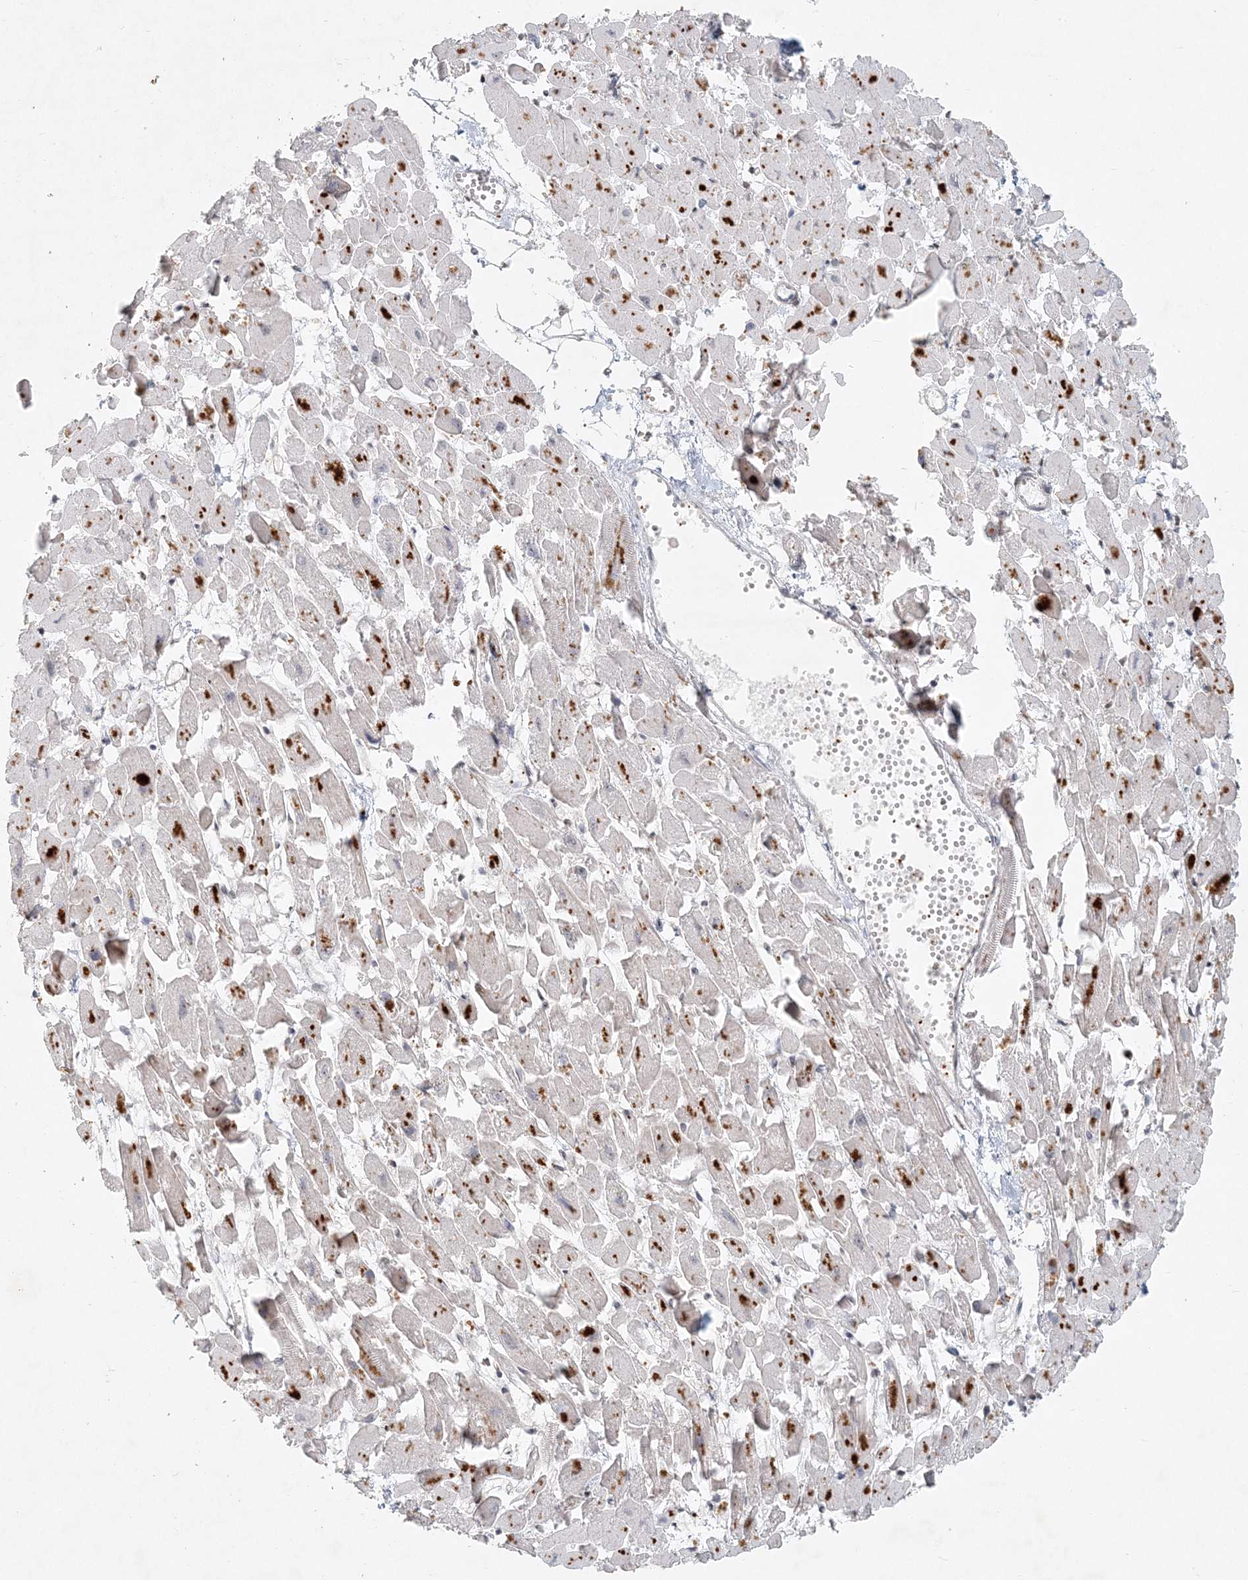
{"staining": {"intensity": "weak", "quantity": "<25%", "location": "nuclear"}, "tissue": "heart muscle", "cell_type": "Cardiomyocytes", "image_type": "normal", "snomed": [{"axis": "morphology", "description": "Normal tissue, NOS"}, {"axis": "topography", "description": "Heart"}], "caption": "Heart muscle stained for a protein using immunohistochemistry demonstrates no staining cardiomyocytes.", "gene": "BAZ1B", "patient": {"sex": "female", "age": 64}}